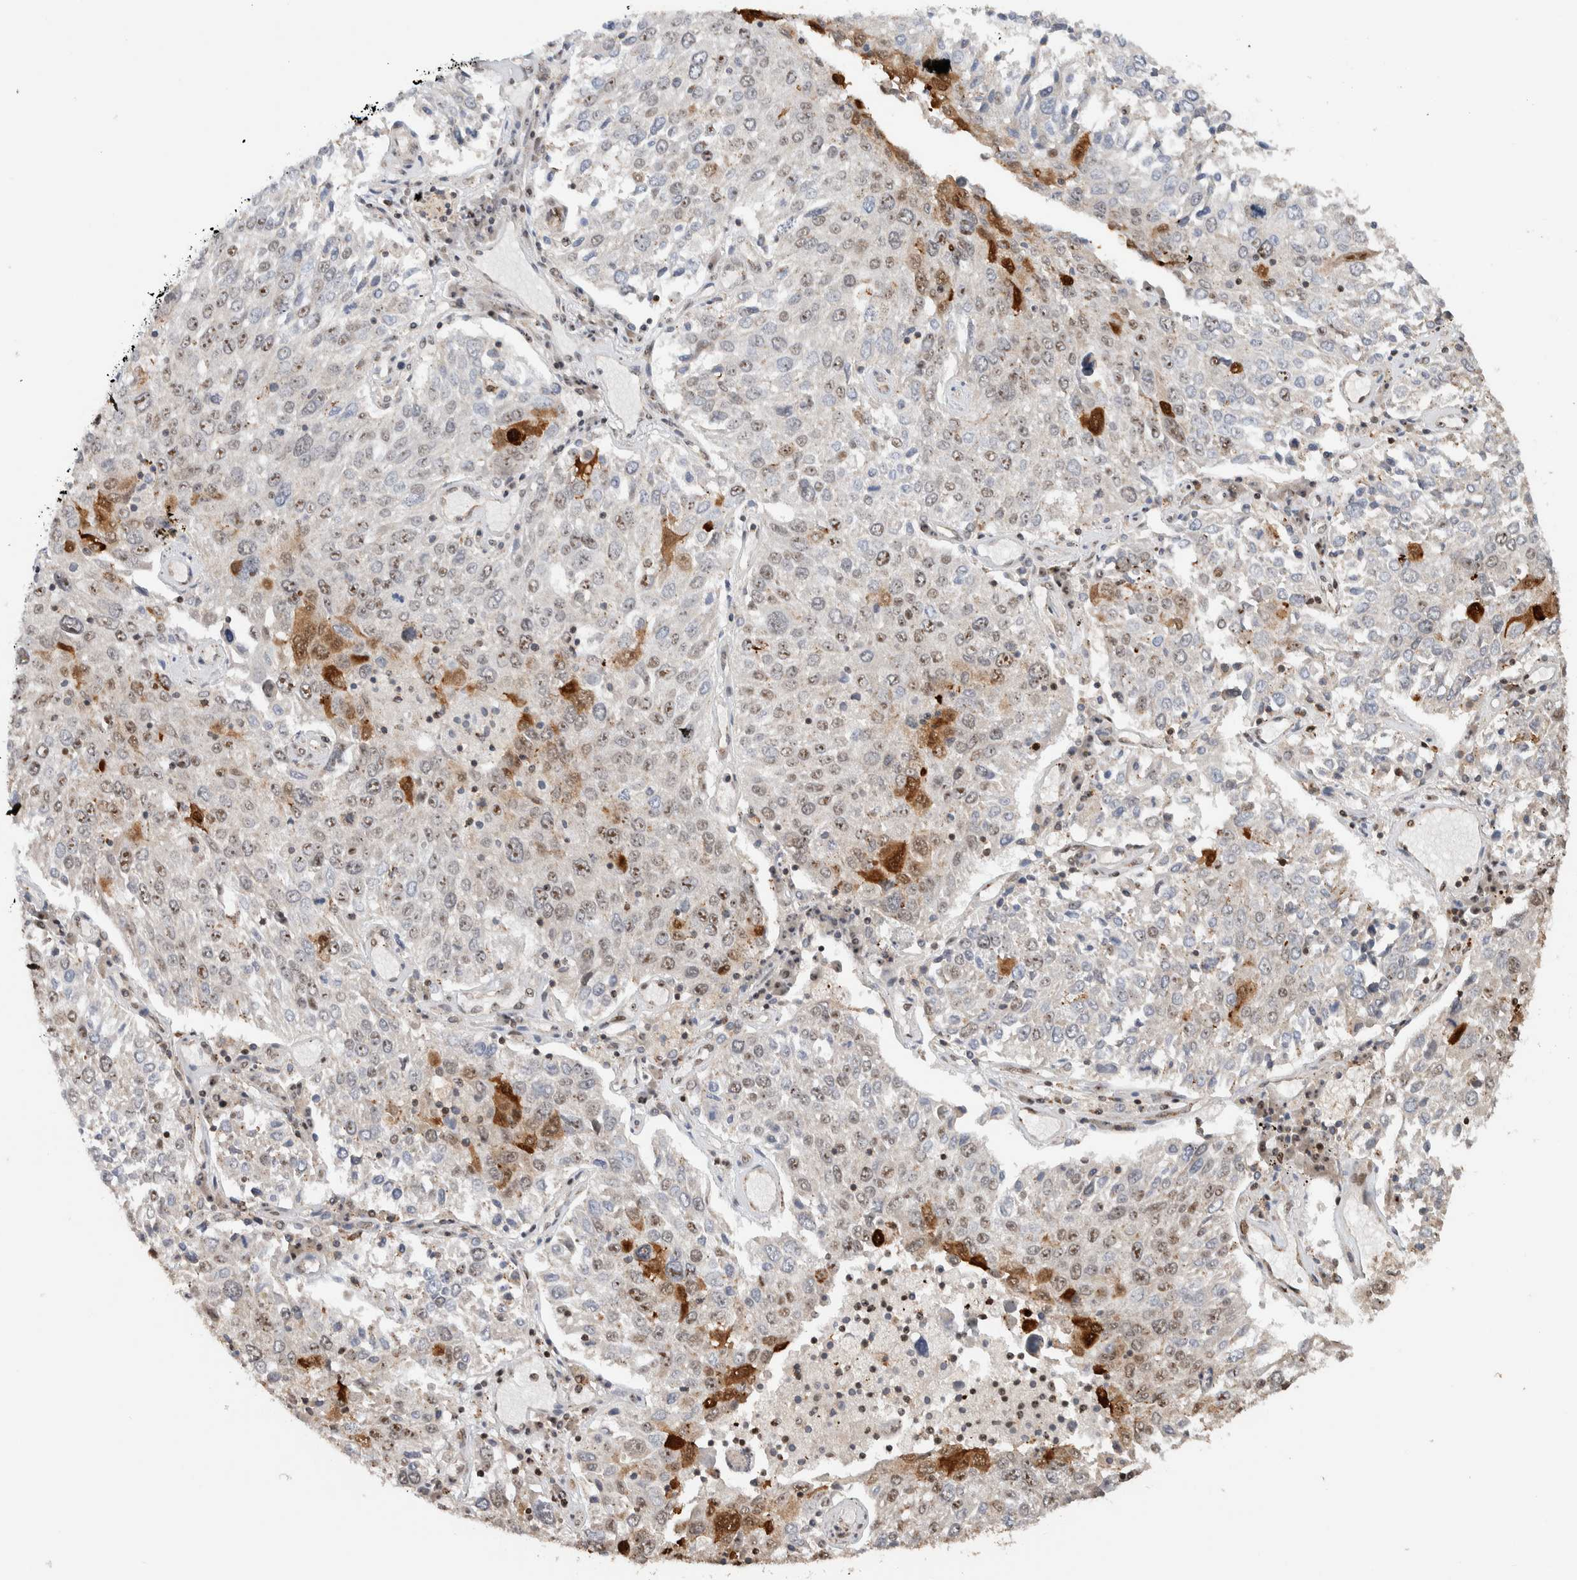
{"staining": {"intensity": "weak", "quantity": "<25%", "location": "nuclear"}, "tissue": "lung cancer", "cell_type": "Tumor cells", "image_type": "cancer", "snomed": [{"axis": "morphology", "description": "Squamous cell carcinoma, NOS"}, {"axis": "topography", "description": "Lung"}], "caption": "A high-resolution image shows IHC staining of squamous cell carcinoma (lung), which shows no significant staining in tumor cells. (DAB immunohistochemistry with hematoxylin counter stain).", "gene": "ZNF521", "patient": {"sex": "male", "age": 65}}